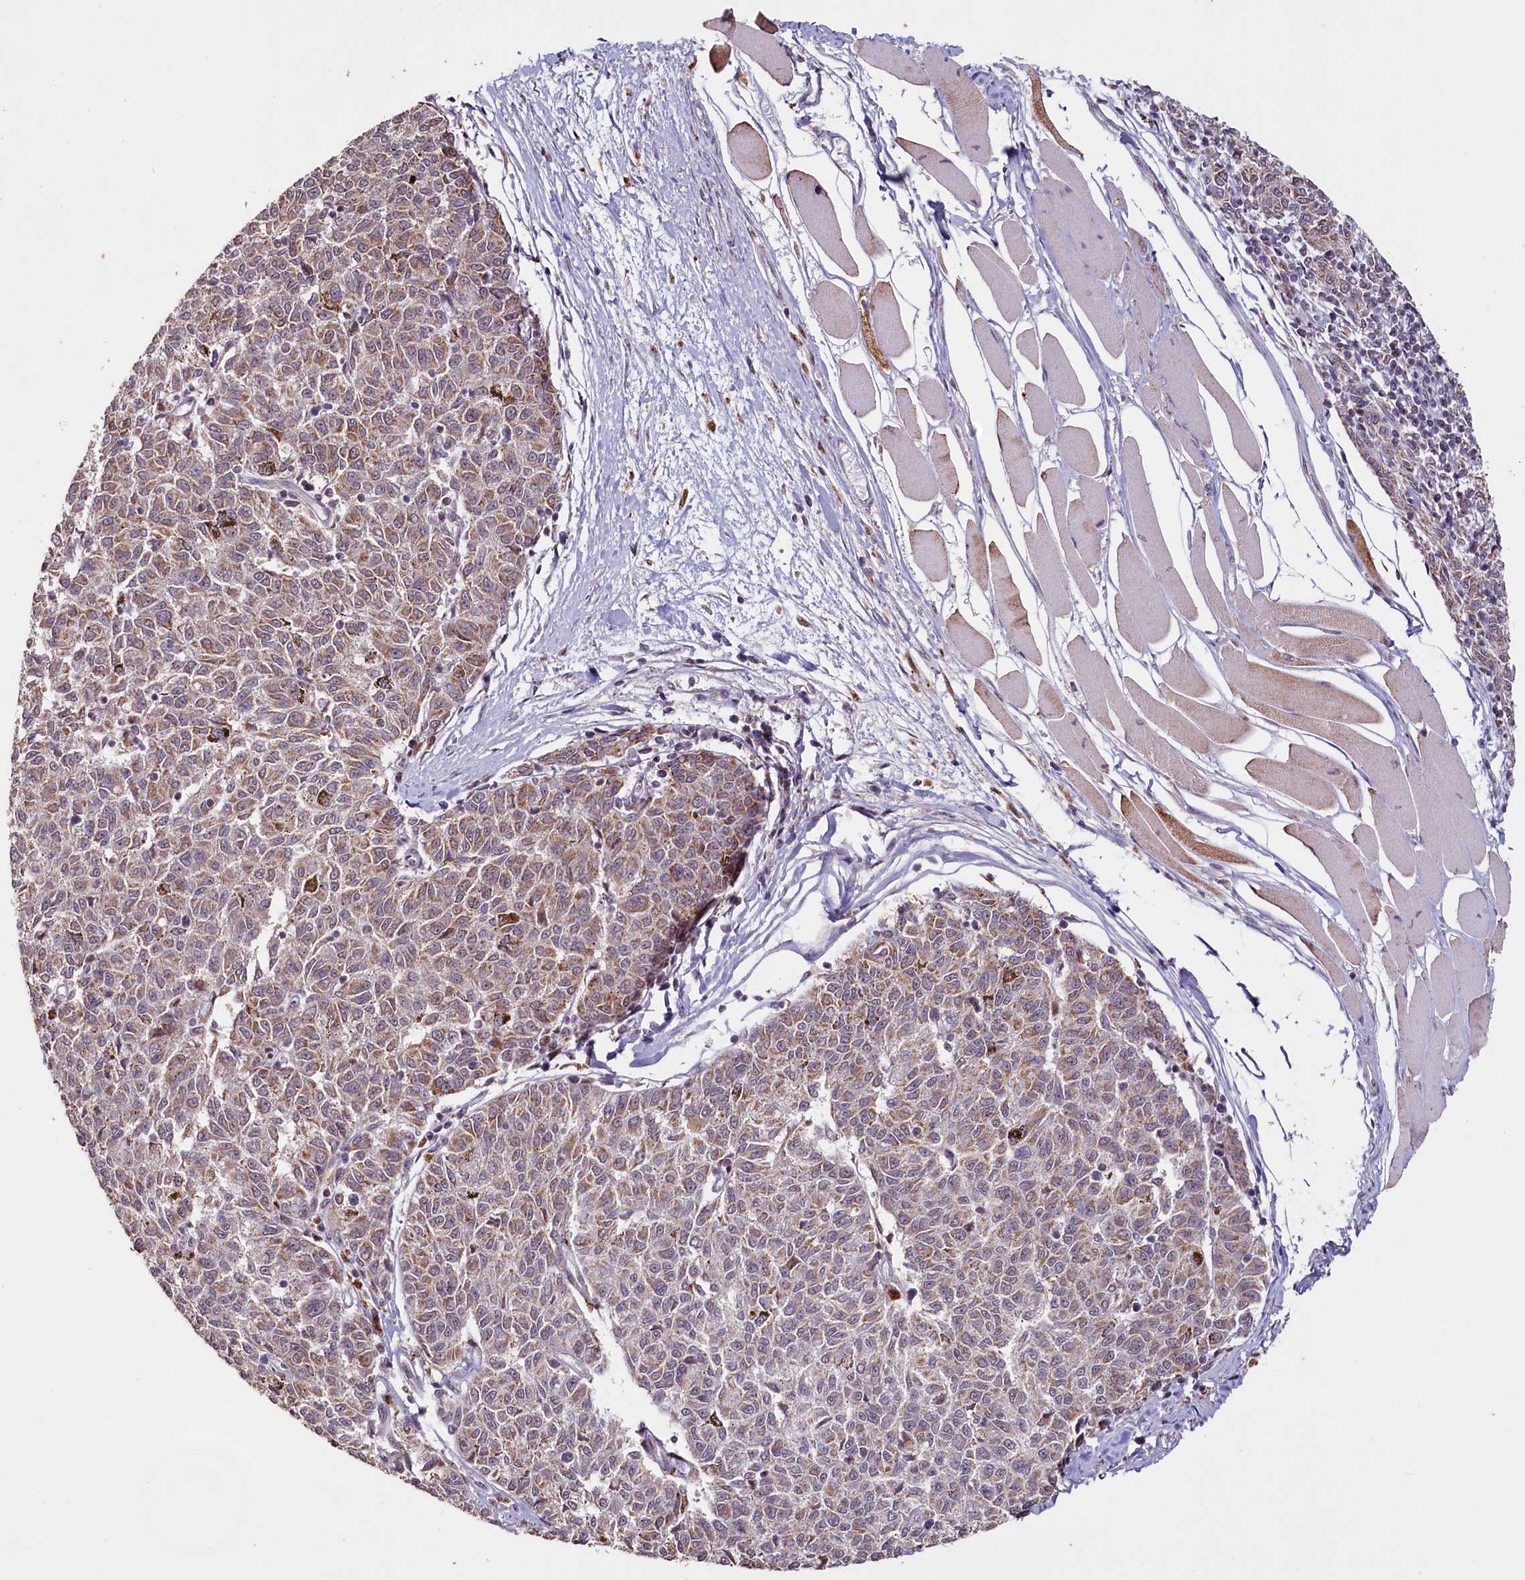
{"staining": {"intensity": "moderate", "quantity": ">75%", "location": "cytoplasmic/membranous"}, "tissue": "melanoma", "cell_type": "Tumor cells", "image_type": "cancer", "snomed": [{"axis": "morphology", "description": "Malignant melanoma, NOS"}, {"axis": "topography", "description": "Skin"}], "caption": "Immunohistochemistry (IHC) of human malignant melanoma exhibits medium levels of moderate cytoplasmic/membranous positivity in about >75% of tumor cells. (DAB (3,3'-diaminobenzidine) IHC, brown staining for protein, blue staining for nuclei).", "gene": "PDE6D", "patient": {"sex": "female", "age": 72}}